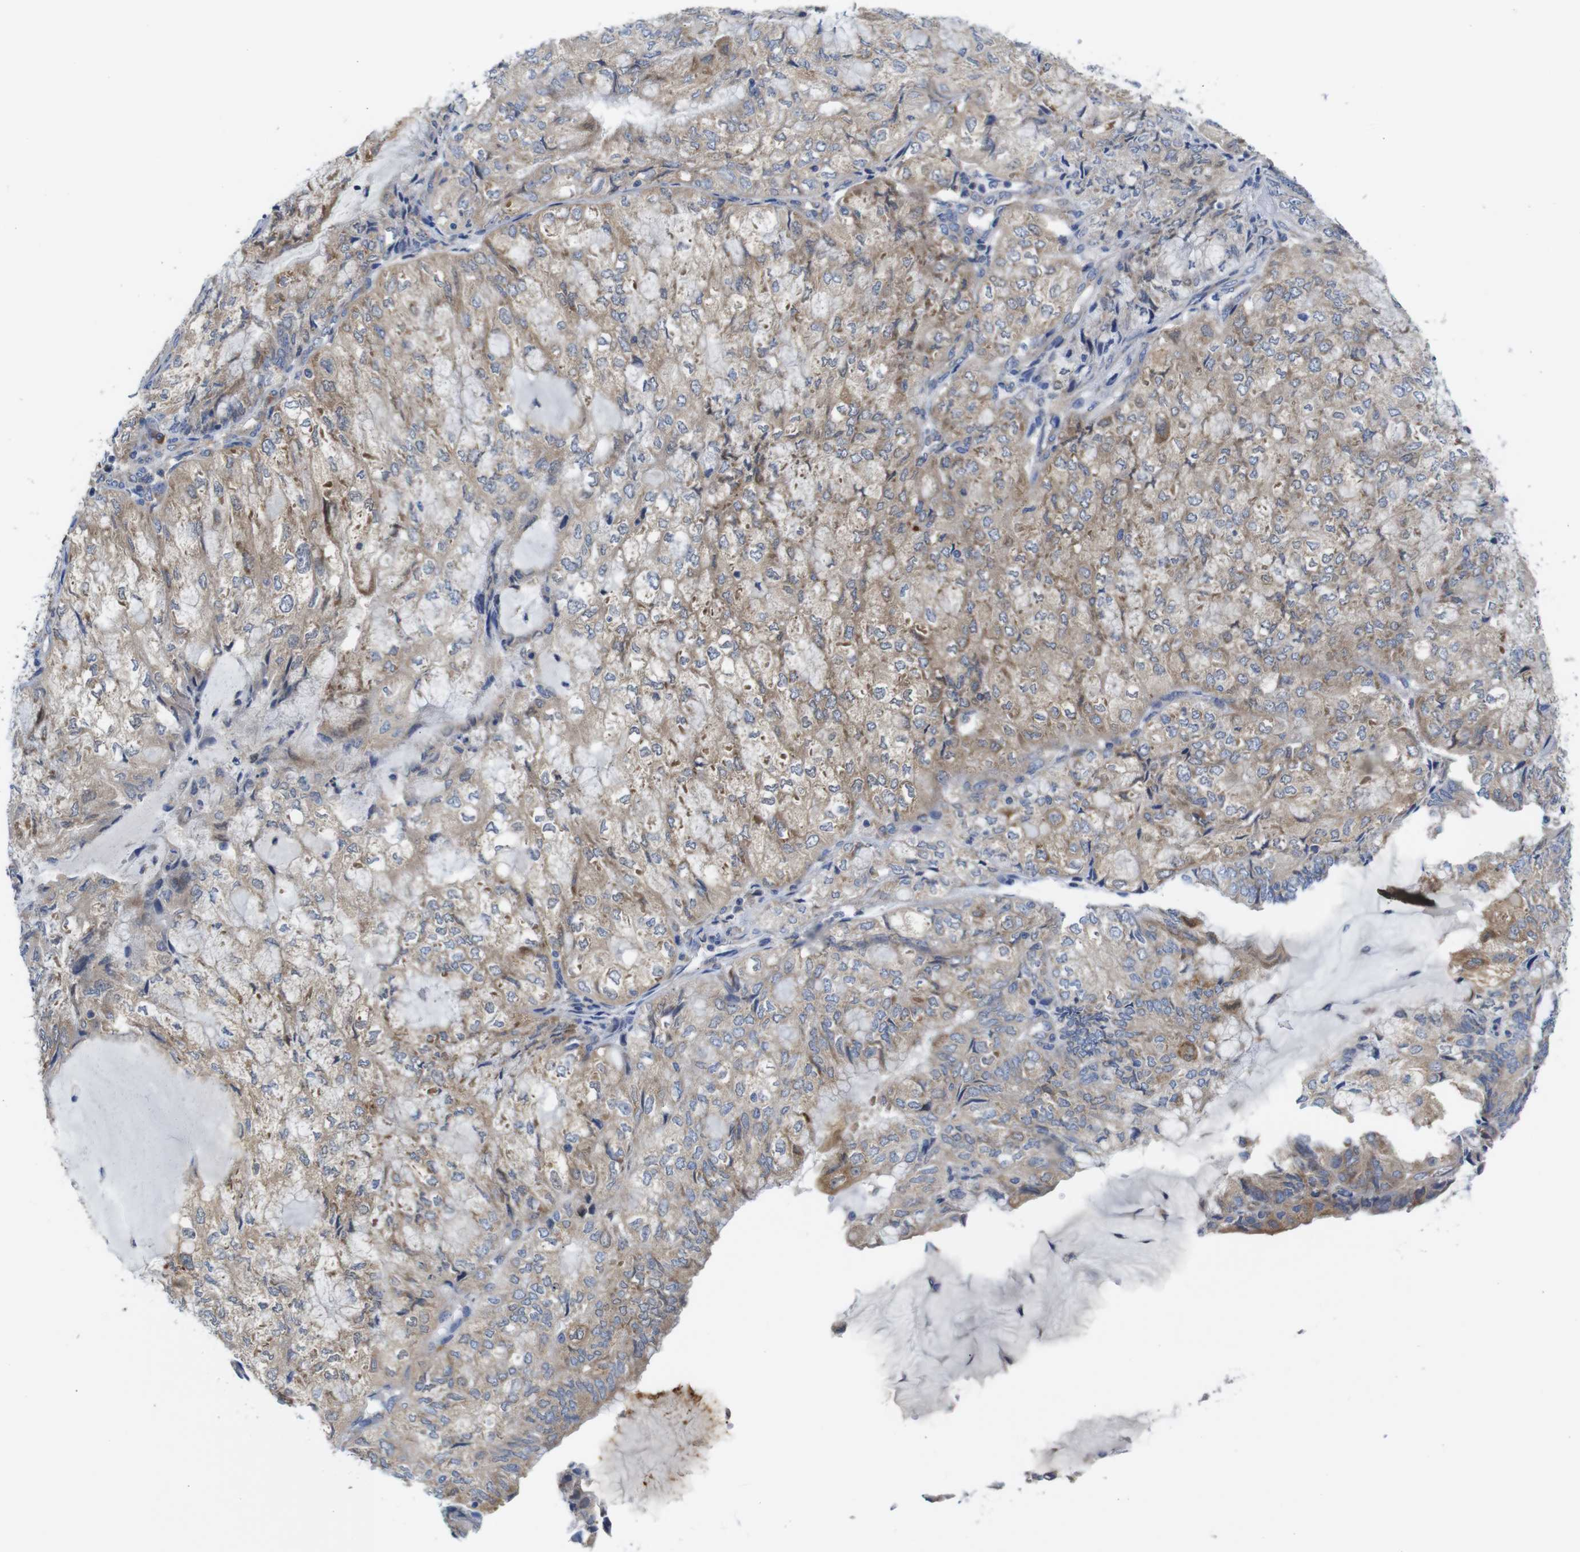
{"staining": {"intensity": "weak", "quantity": ">75%", "location": "cytoplasmic/membranous"}, "tissue": "endometrial cancer", "cell_type": "Tumor cells", "image_type": "cancer", "snomed": [{"axis": "morphology", "description": "Adenocarcinoma, NOS"}, {"axis": "topography", "description": "Endometrium"}], "caption": "Tumor cells display weak cytoplasmic/membranous staining in approximately >75% of cells in endometrial adenocarcinoma.", "gene": "DDRGK1", "patient": {"sex": "female", "age": 81}}